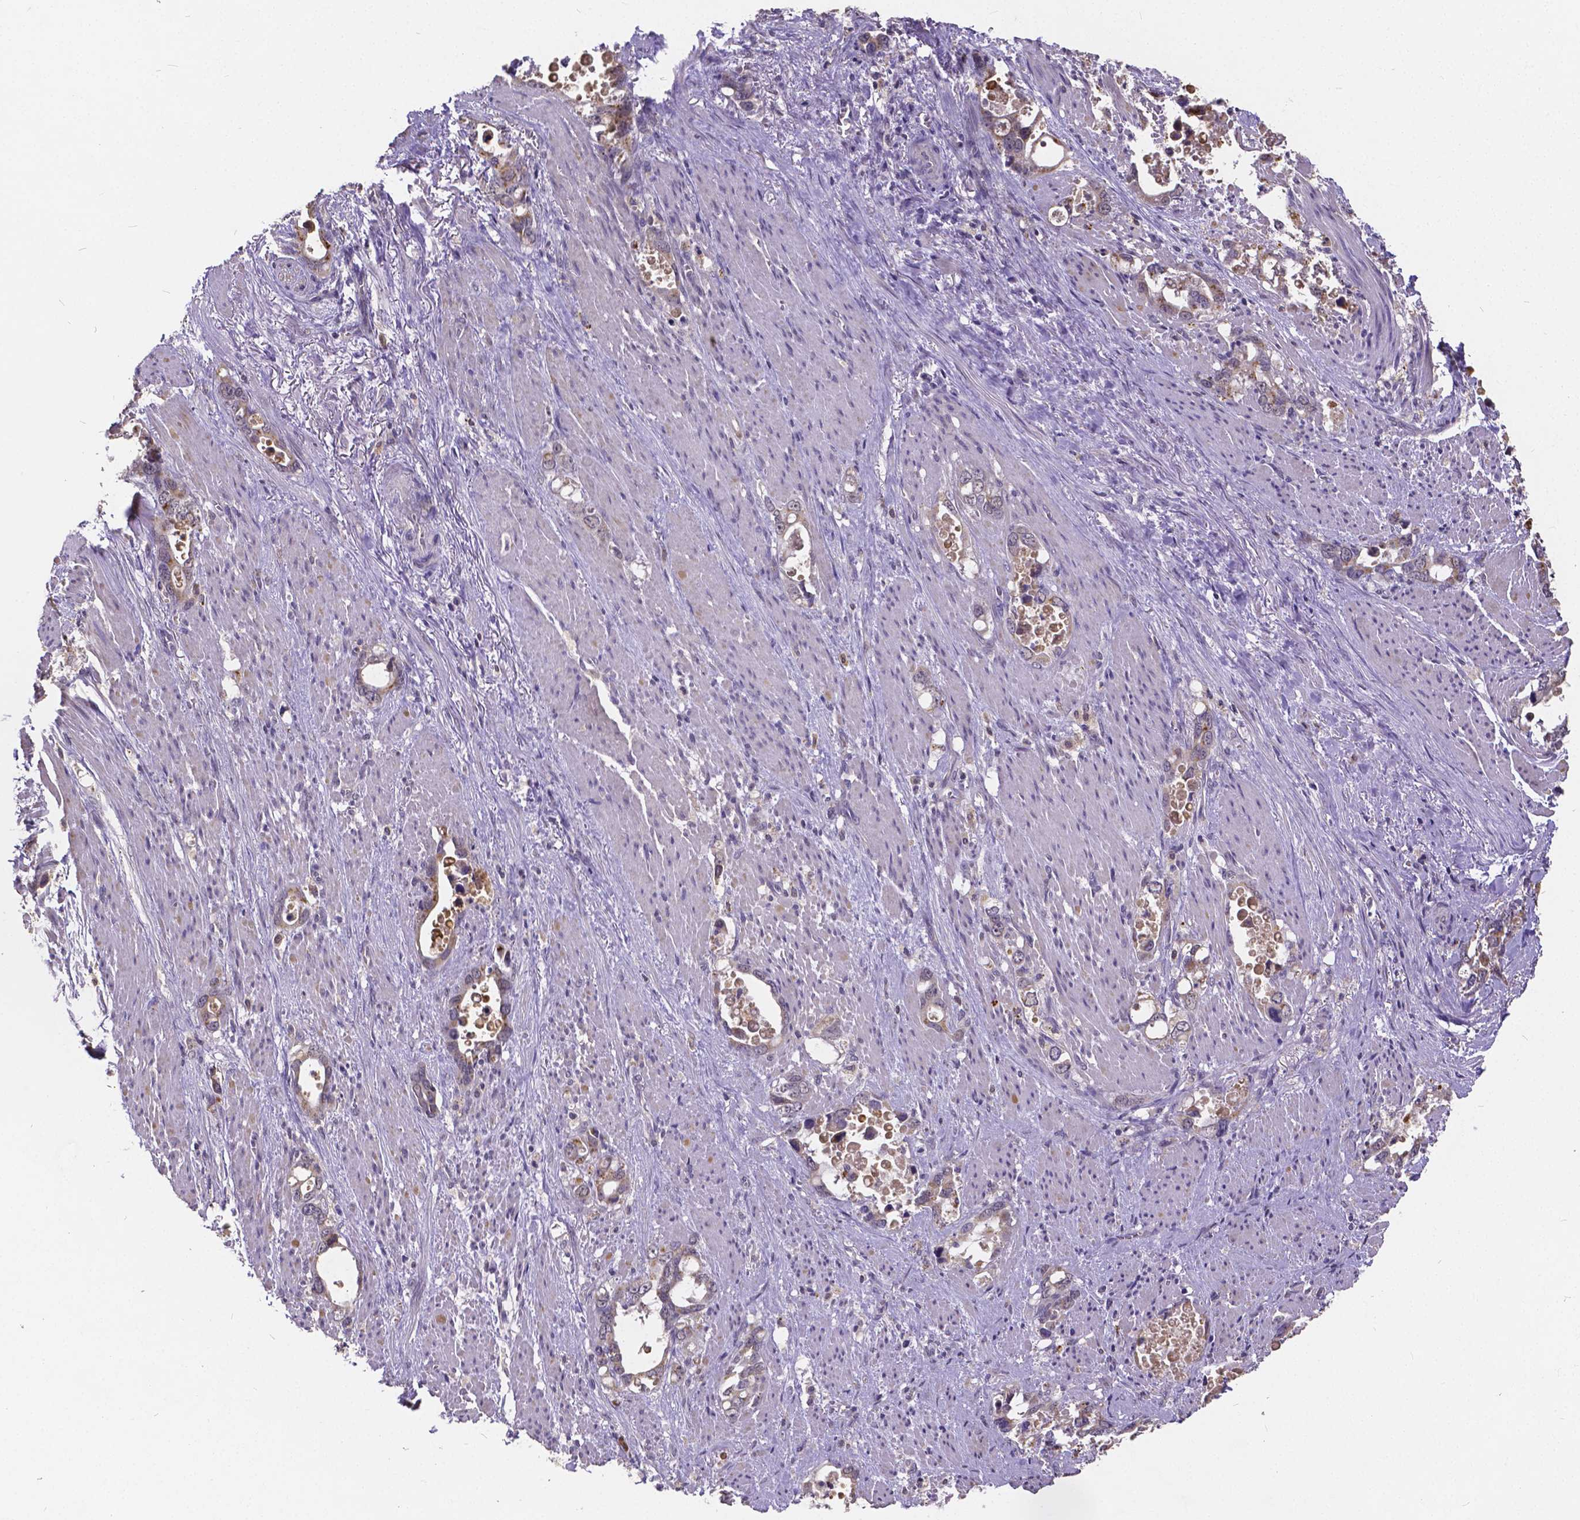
{"staining": {"intensity": "weak", "quantity": "25%-75%", "location": "cytoplasmic/membranous"}, "tissue": "stomach cancer", "cell_type": "Tumor cells", "image_type": "cancer", "snomed": [{"axis": "morphology", "description": "Normal tissue, NOS"}, {"axis": "morphology", "description": "Adenocarcinoma, NOS"}, {"axis": "topography", "description": "Esophagus"}, {"axis": "topography", "description": "Stomach, upper"}], "caption": "Immunohistochemistry histopathology image of human stomach adenocarcinoma stained for a protein (brown), which reveals low levels of weak cytoplasmic/membranous staining in approximately 25%-75% of tumor cells.", "gene": "CTNNA2", "patient": {"sex": "male", "age": 74}}